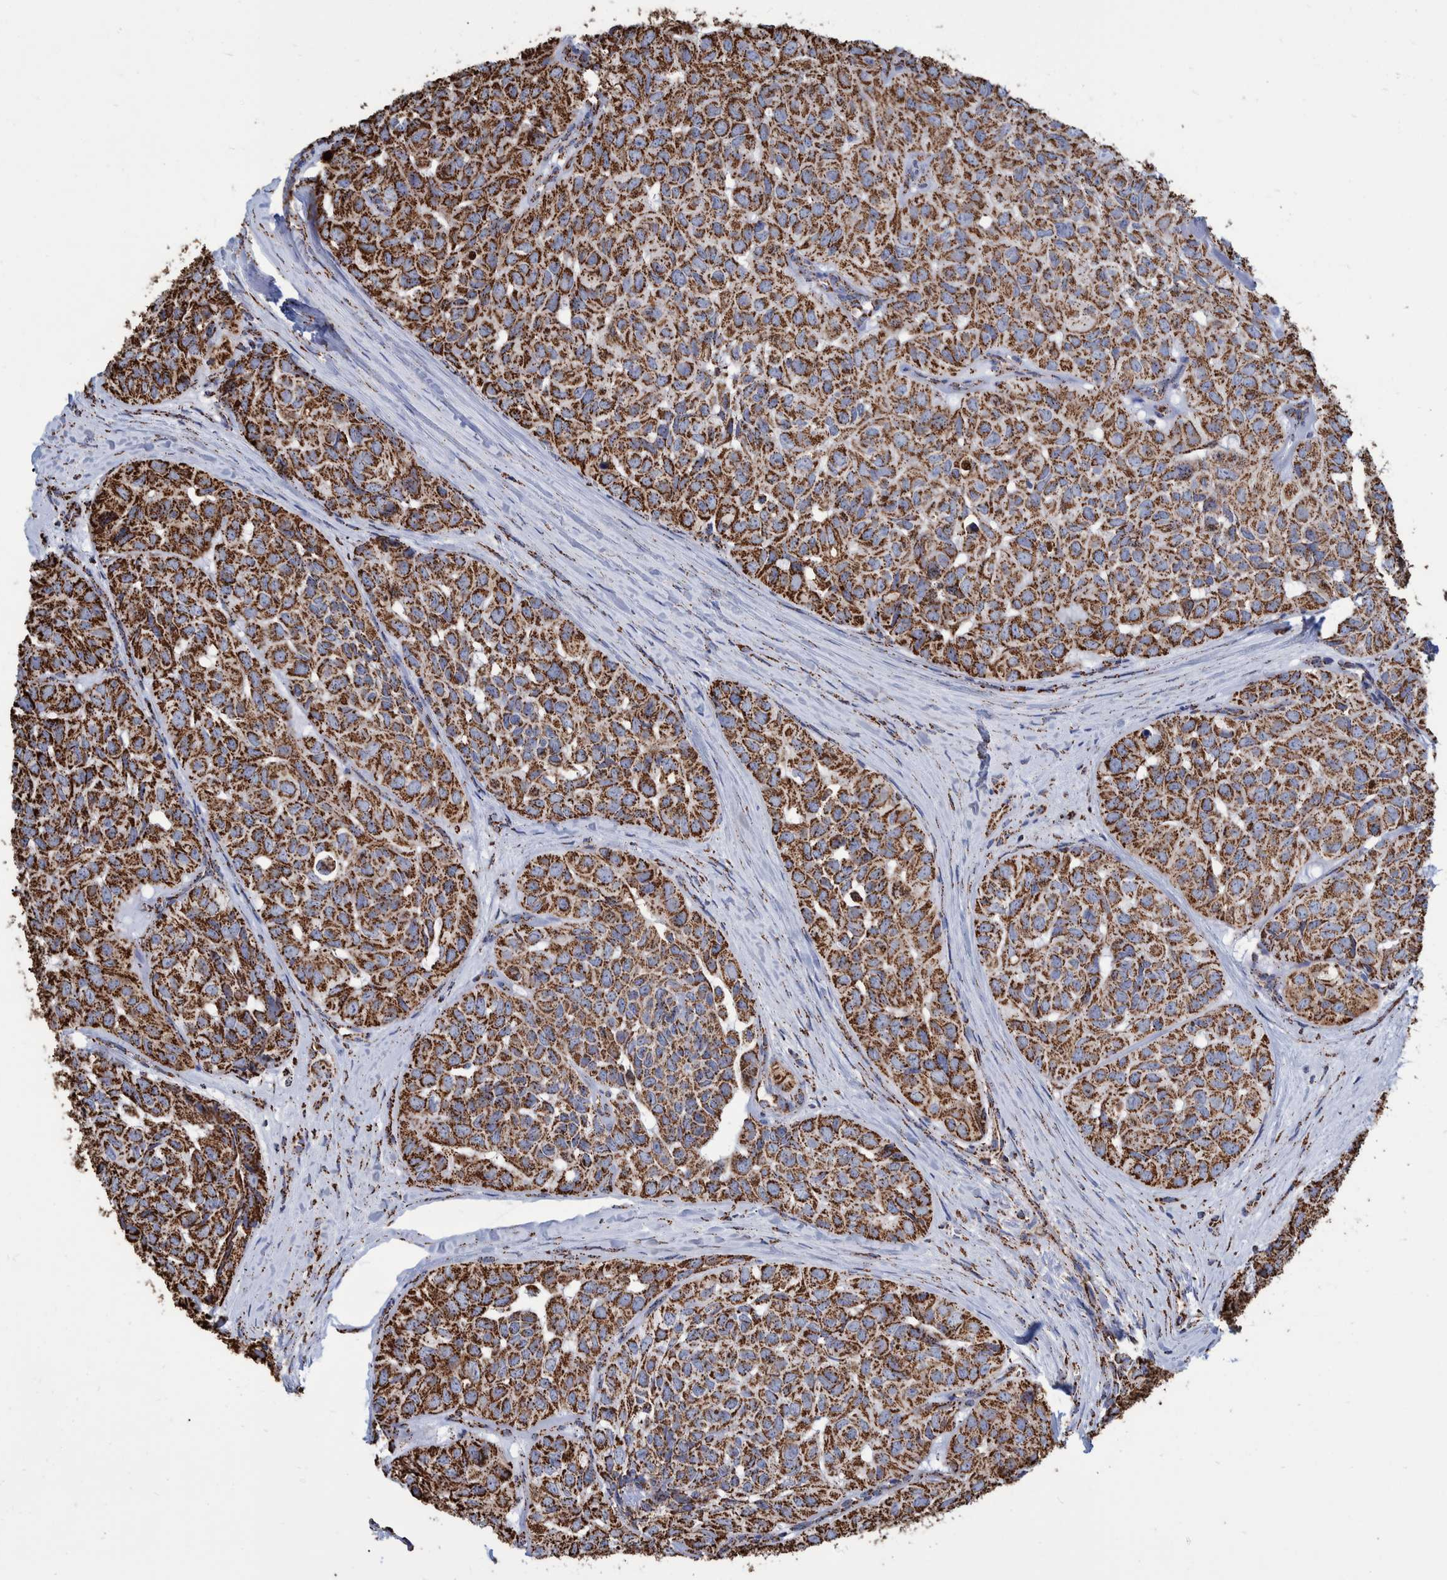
{"staining": {"intensity": "strong", "quantity": ">75%", "location": "cytoplasmic/membranous"}, "tissue": "head and neck cancer", "cell_type": "Tumor cells", "image_type": "cancer", "snomed": [{"axis": "morphology", "description": "Adenocarcinoma, NOS"}, {"axis": "topography", "description": "Salivary gland, NOS"}, {"axis": "topography", "description": "Head-Neck"}], "caption": "A brown stain highlights strong cytoplasmic/membranous staining of a protein in head and neck adenocarcinoma tumor cells.", "gene": "VPS26C", "patient": {"sex": "female", "age": 76}}